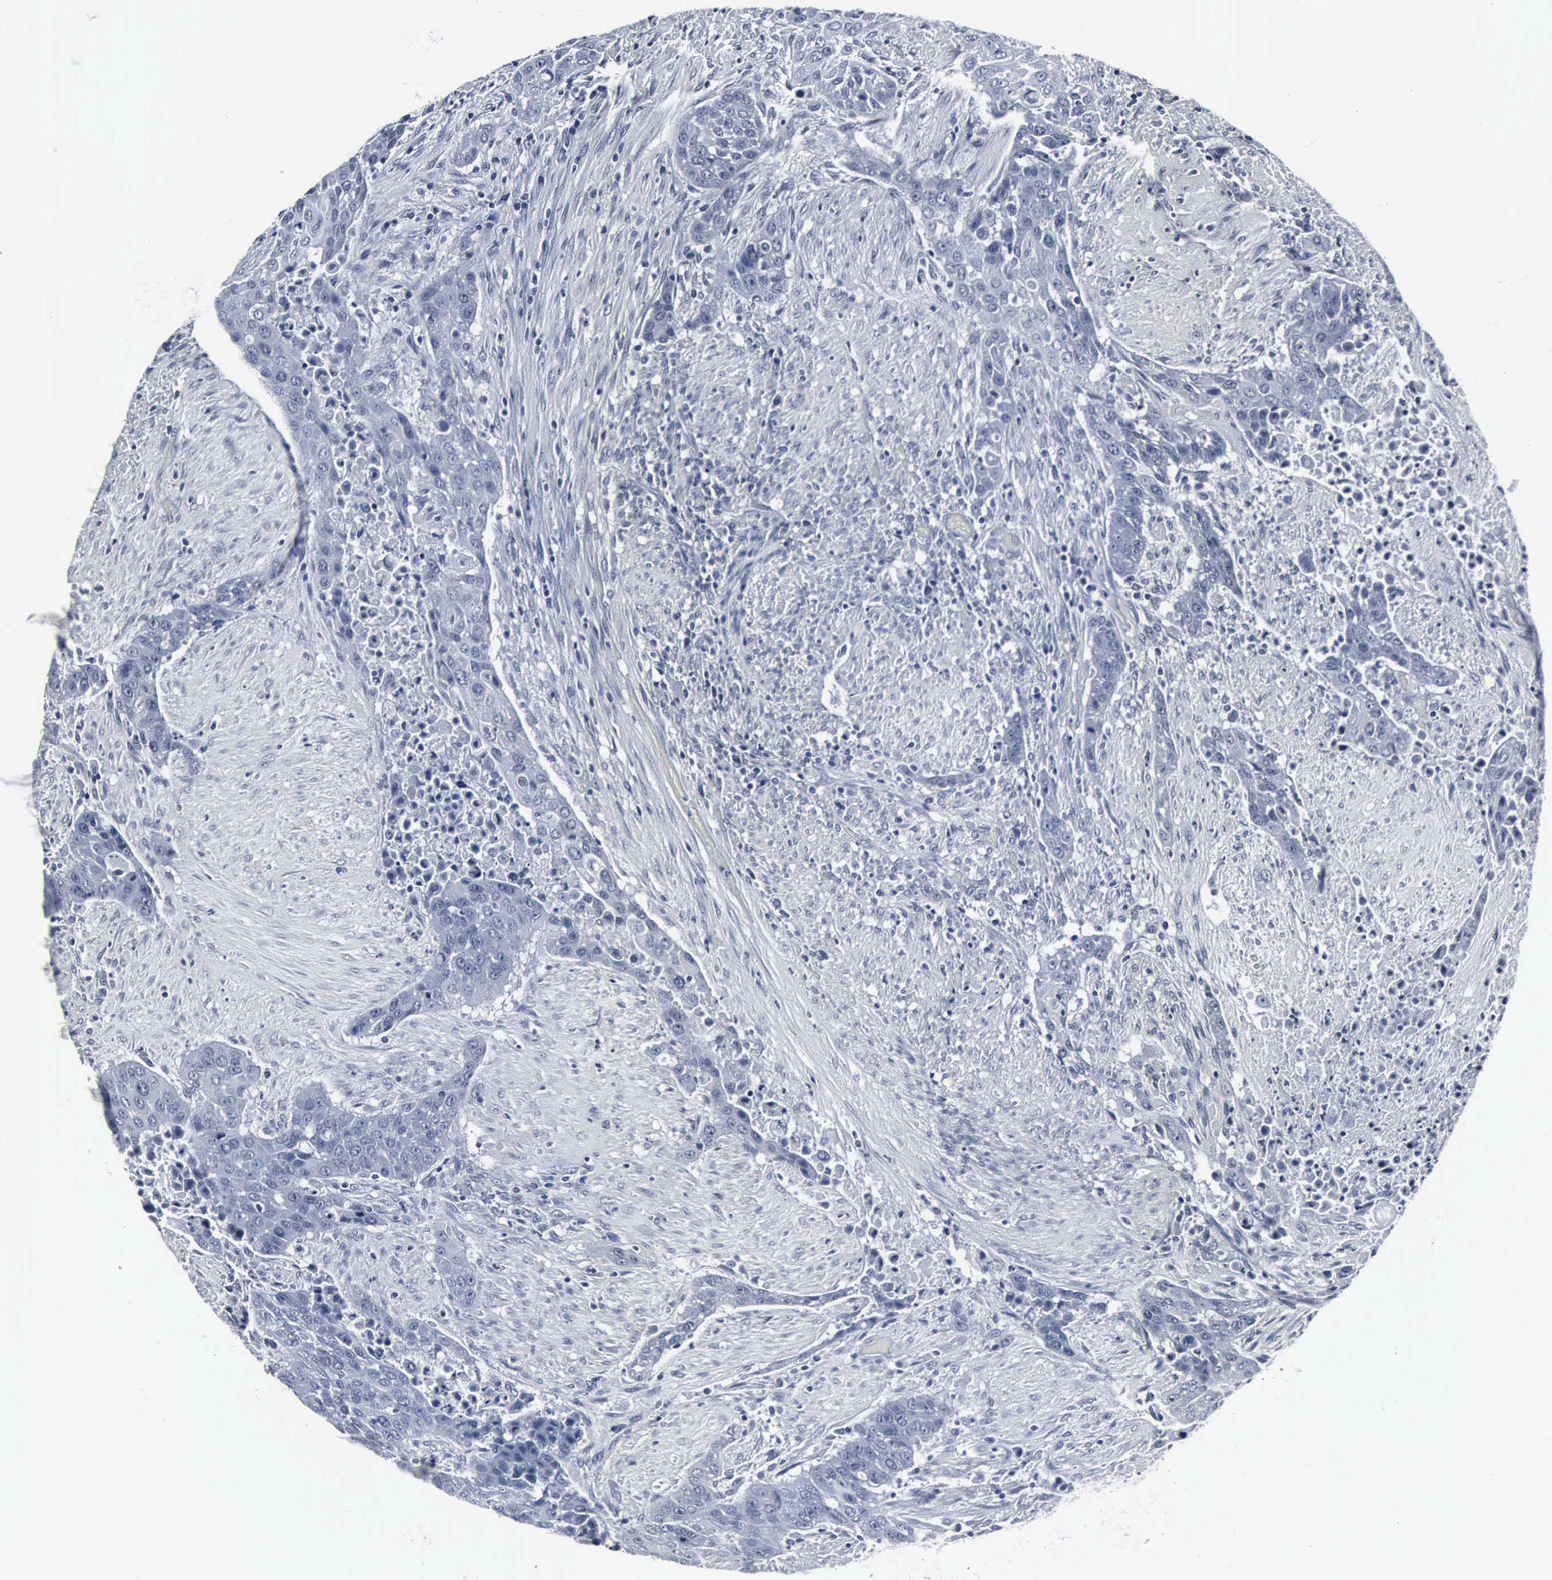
{"staining": {"intensity": "negative", "quantity": "none", "location": "none"}, "tissue": "urothelial cancer", "cell_type": "Tumor cells", "image_type": "cancer", "snomed": [{"axis": "morphology", "description": "Urothelial carcinoma, High grade"}, {"axis": "topography", "description": "Urinary bladder"}], "caption": "Immunohistochemical staining of urothelial cancer shows no significant expression in tumor cells. Brightfield microscopy of immunohistochemistry (IHC) stained with DAB (3,3'-diaminobenzidine) (brown) and hematoxylin (blue), captured at high magnification.", "gene": "SNAP25", "patient": {"sex": "male", "age": 74}}